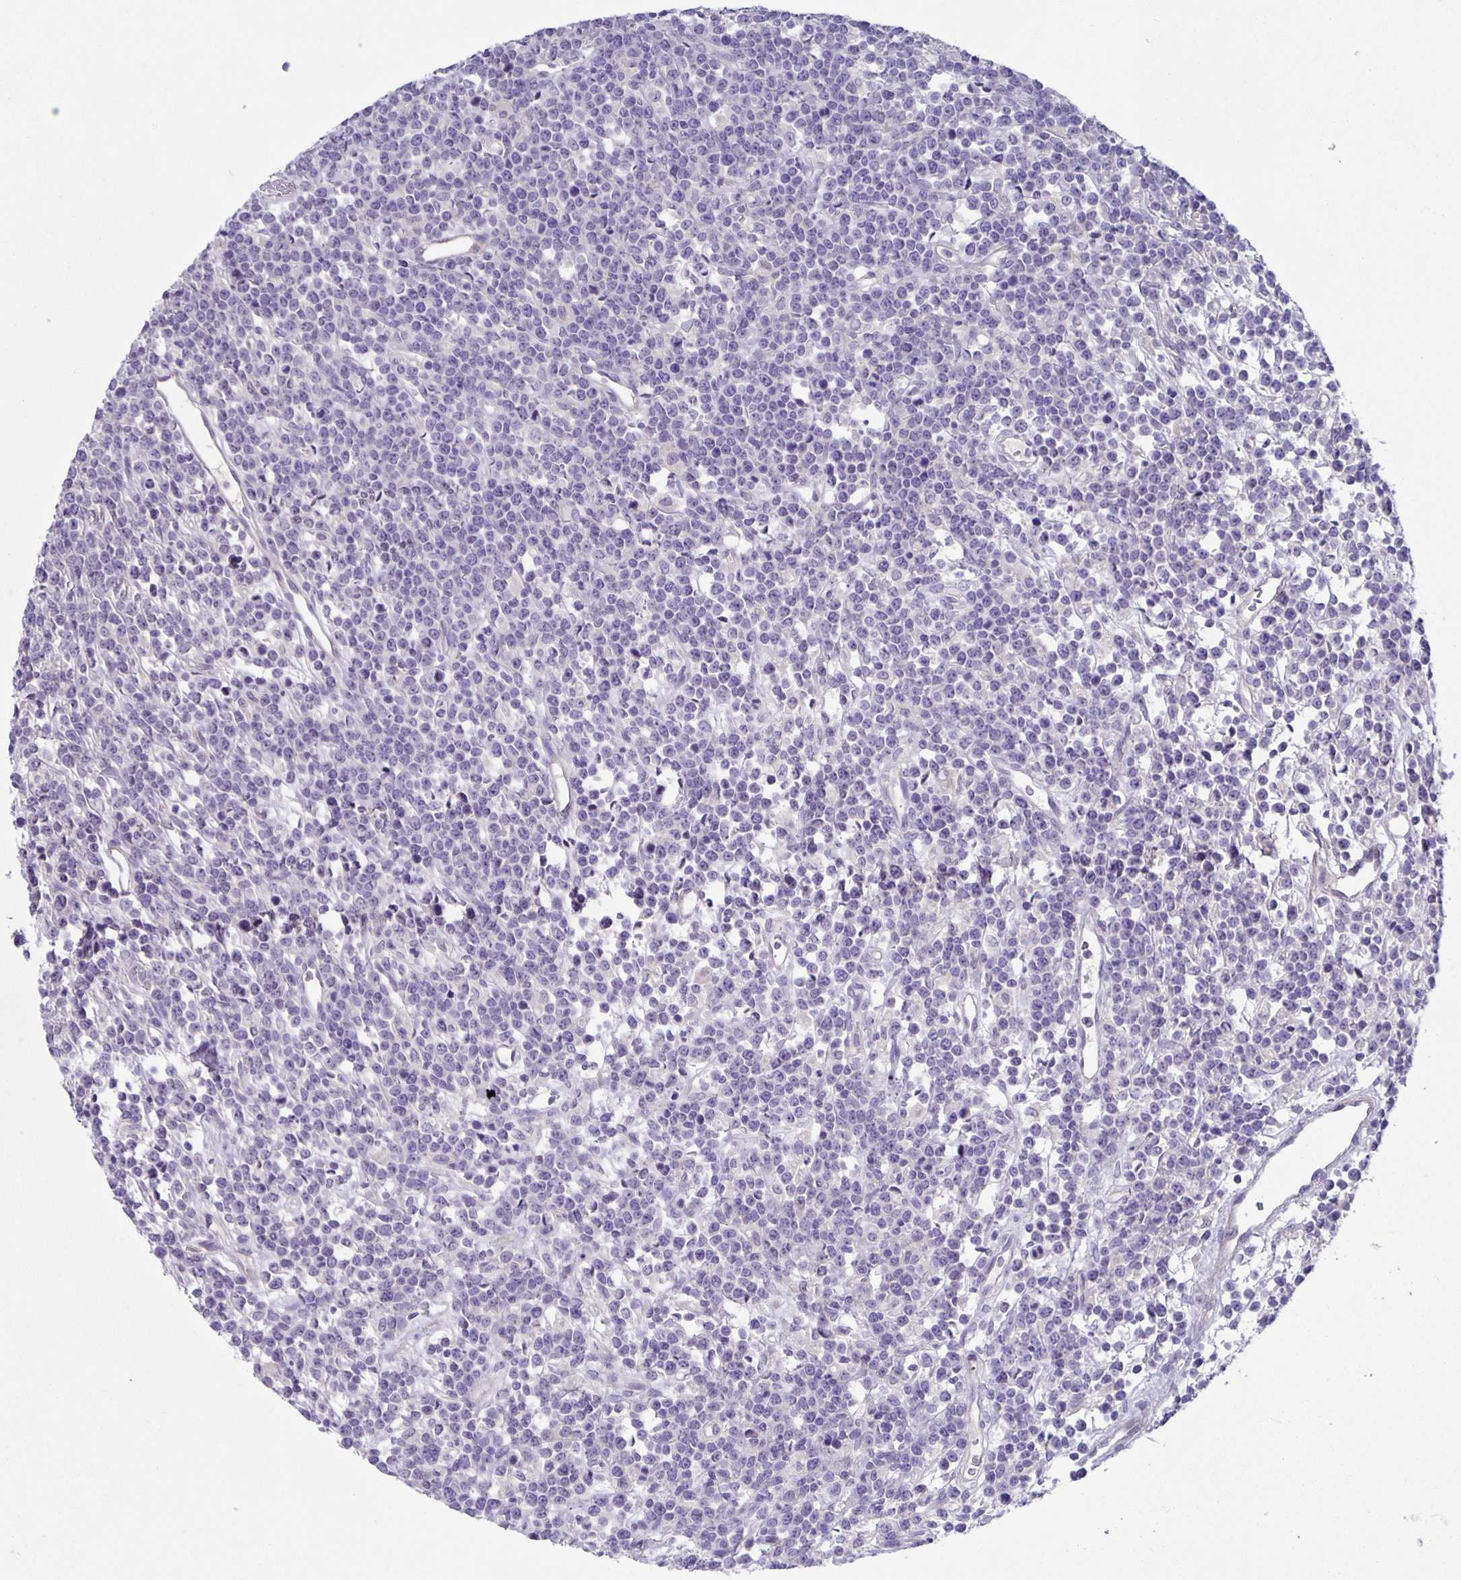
{"staining": {"intensity": "negative", "quantity": "none", "location": "none"}, "tissue": "lymphoma", "cell_type": "Tumor cells", "image_type": "cancer", "snomed": [{"axis": "morphology", "description": "Malignant lymphoma, non-Hodgkin's type, High grade"}, {"axis": "topography", "description": "Ovary"}], "caption": "Immunohistochemical staining of high-grade malignant lymphoma, non-Hodgkin's type exhibits no significant expression in tumor cells.", "gene": "PTPN3", "patient": {"sex": "female", "age": 56}}